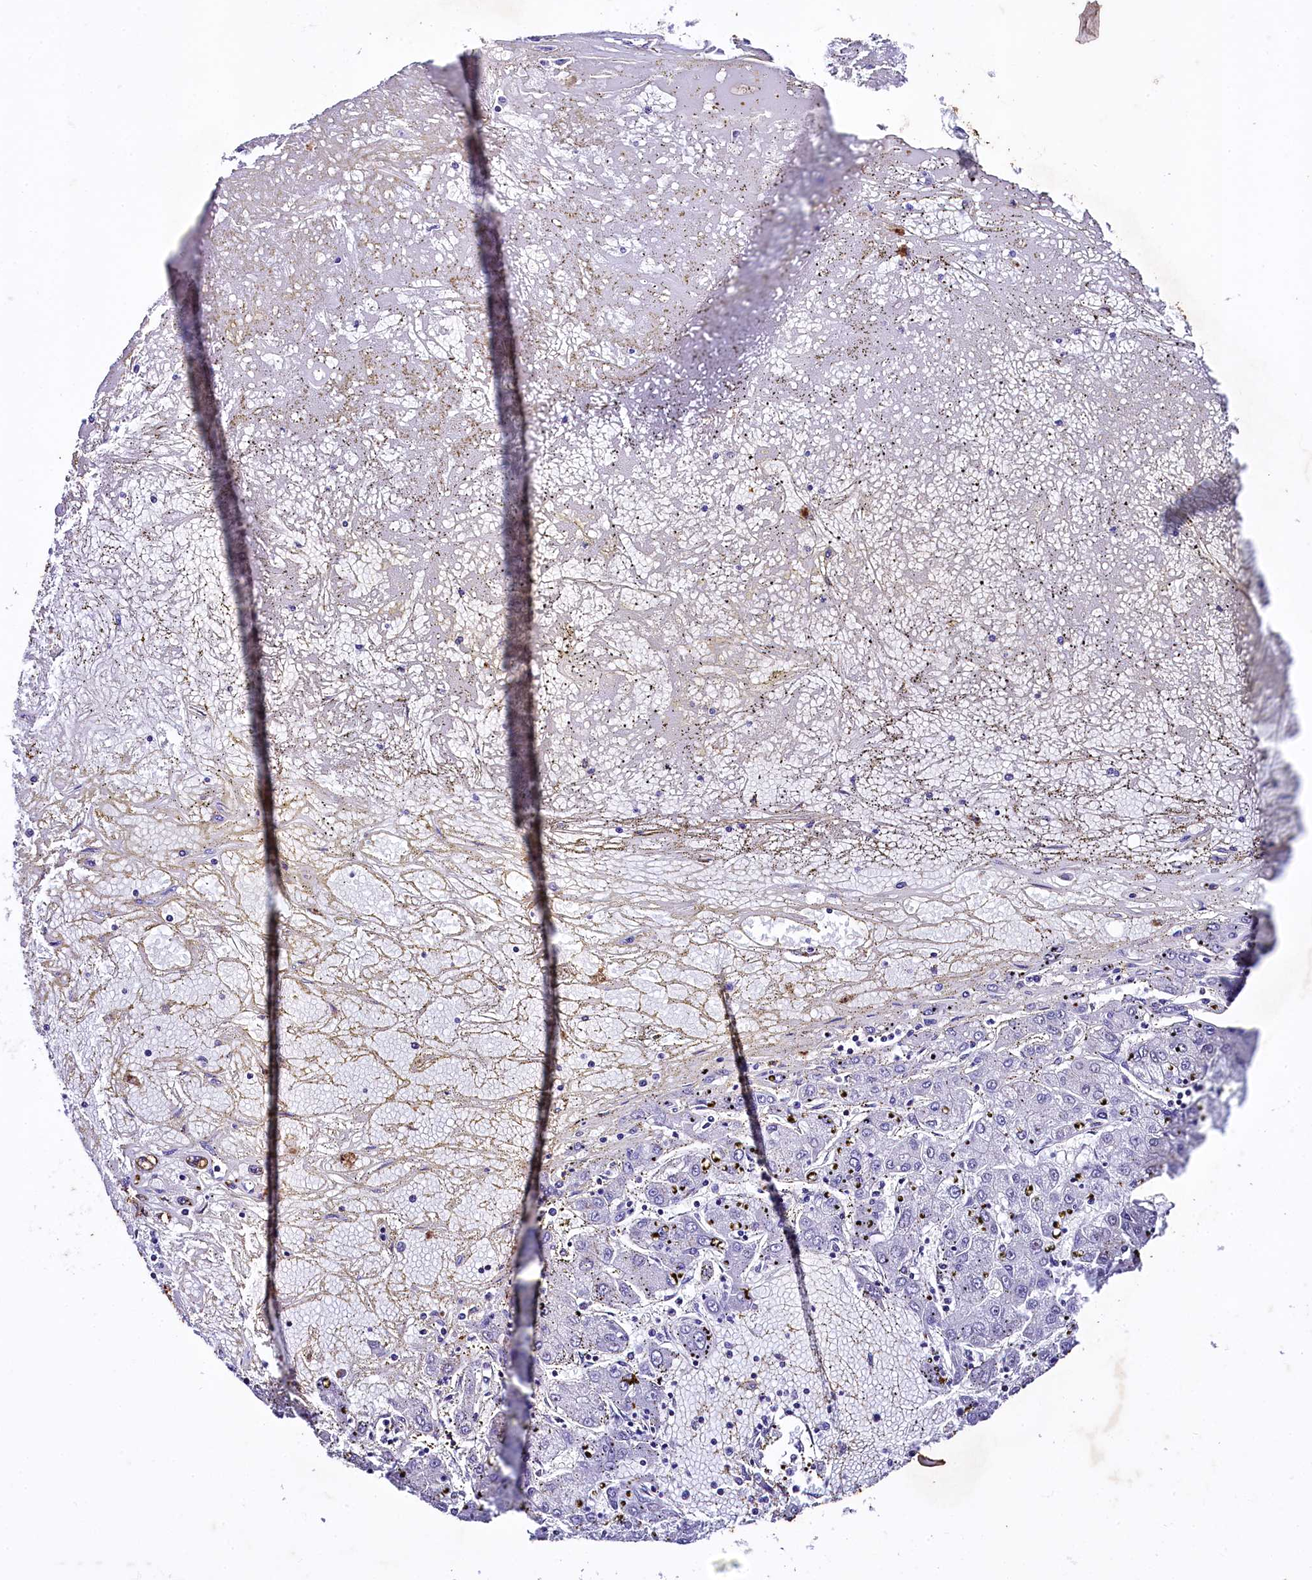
{"staining": {"intensity": "negative", "quantity": "none", "location": "none"}, "tissue": "liver cancer", "cell_type": "Tumor cells", "image_type": "cancer", "snomed": [{"axis": "morphology", "description": "Carcinoma, Hepatocellular, NOS"}, {"axis": "topography", "description": "Liver"}], "caption": "The histopathology image displays no staining of tumor cells in liver cancer (hepatocellular carcinoma).", "gene": "SAMD10", "patient": {"sex": "male", "age": 72}}